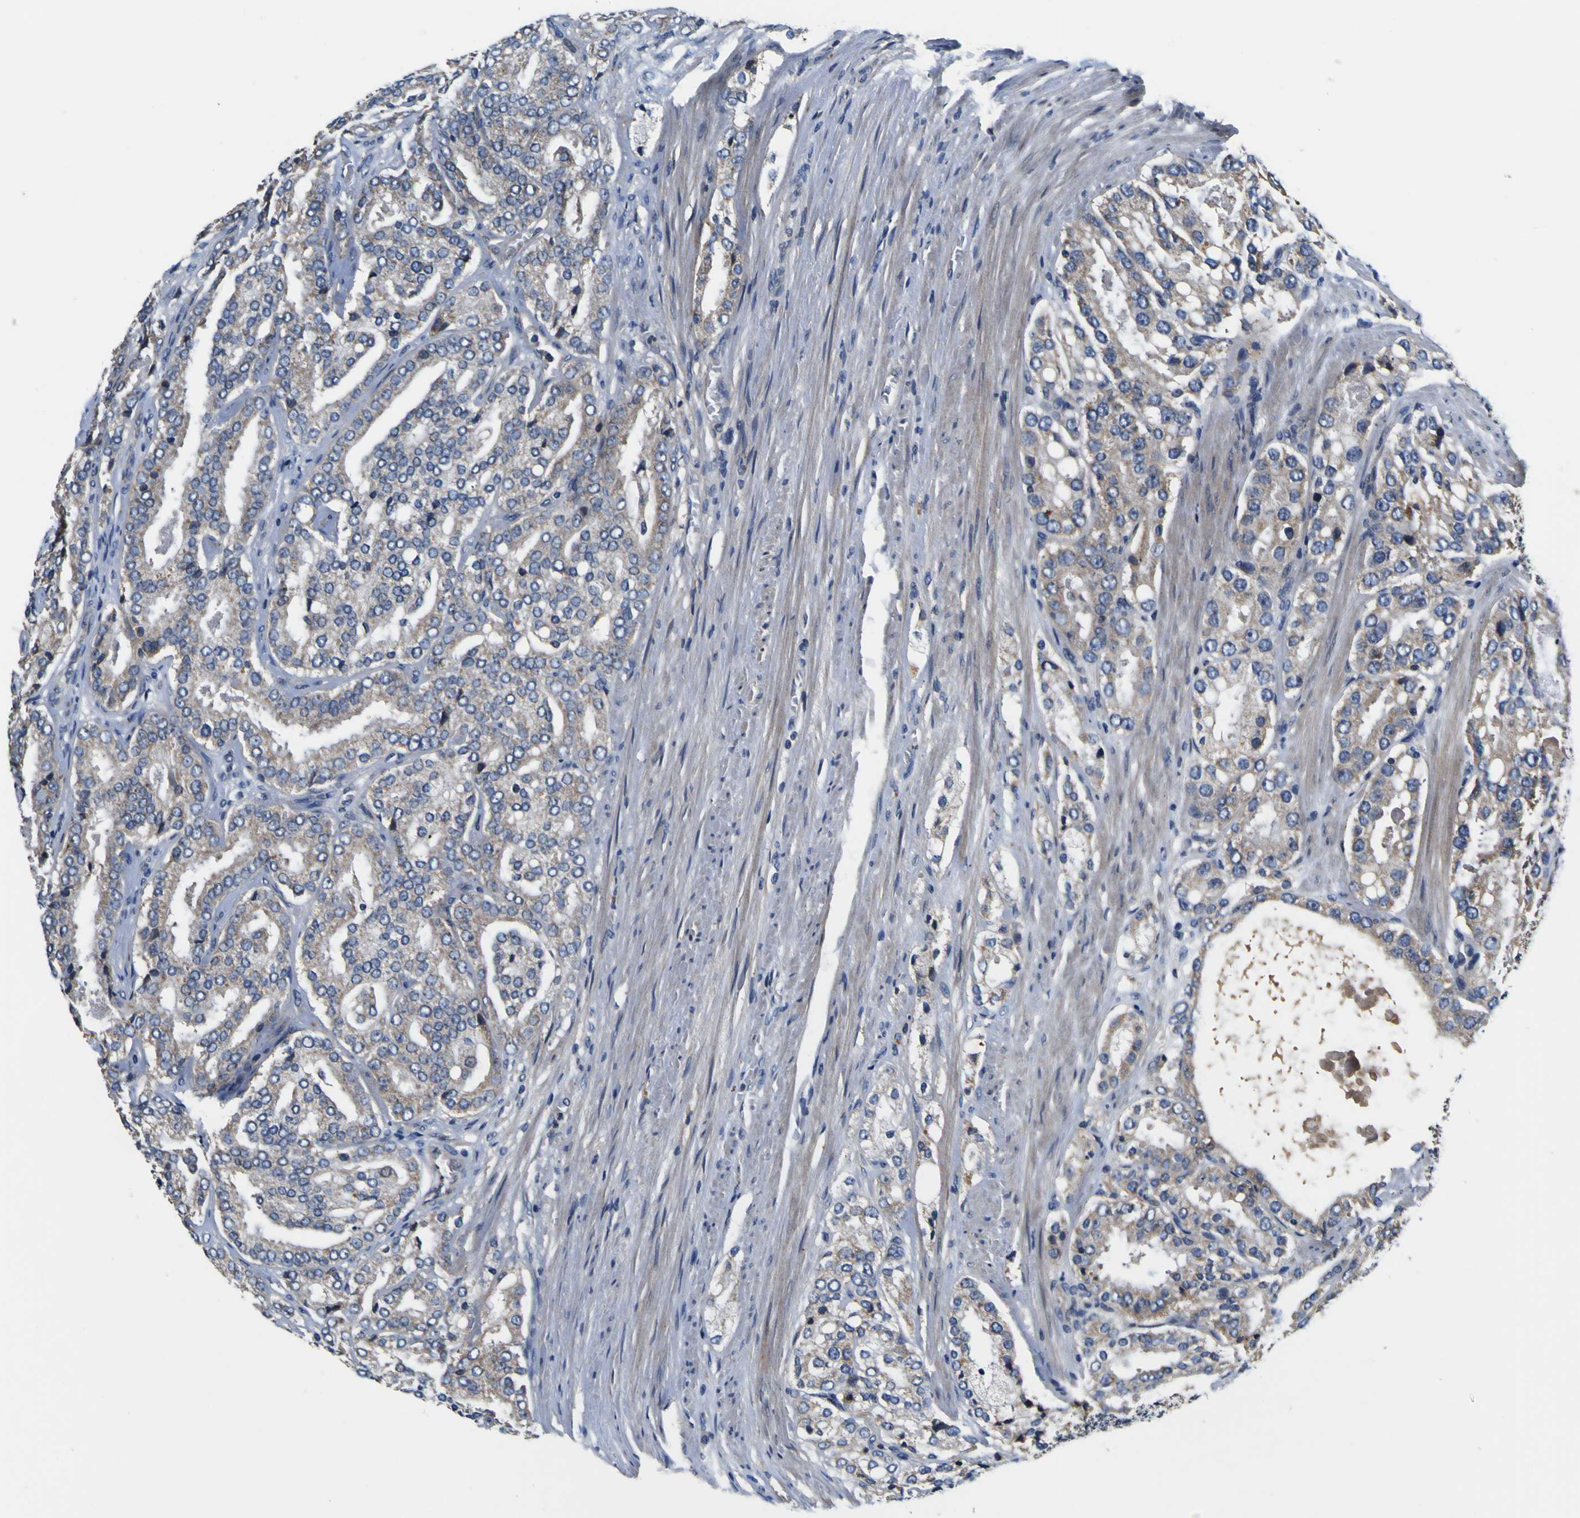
{"staining": {"intensity": "weak", "quantity": ">75%", "location": "cytoplasmic/membranous"}, "tissue": "prostate cancer", "cell_type": "Tumor cells", "image_type": "cancer", "snomed": [{"axis": "morphology", "description": "Adenocarcinoma, High grade"}, {"axis": "topography", "description": "Prostate"}], "caption": "High-magnification brightfield microscopy of prostate cancer (adenocarcinoma (high-grade)) stained with DAB (brown) and counterstained with hematoxylin (blue). tumor cells exhibit weak cytoplasmic/membranous staining is appreciated in about>75% of cells.", "gene": "EPHB4", "patient": {"sex": "male", "age": 65}}